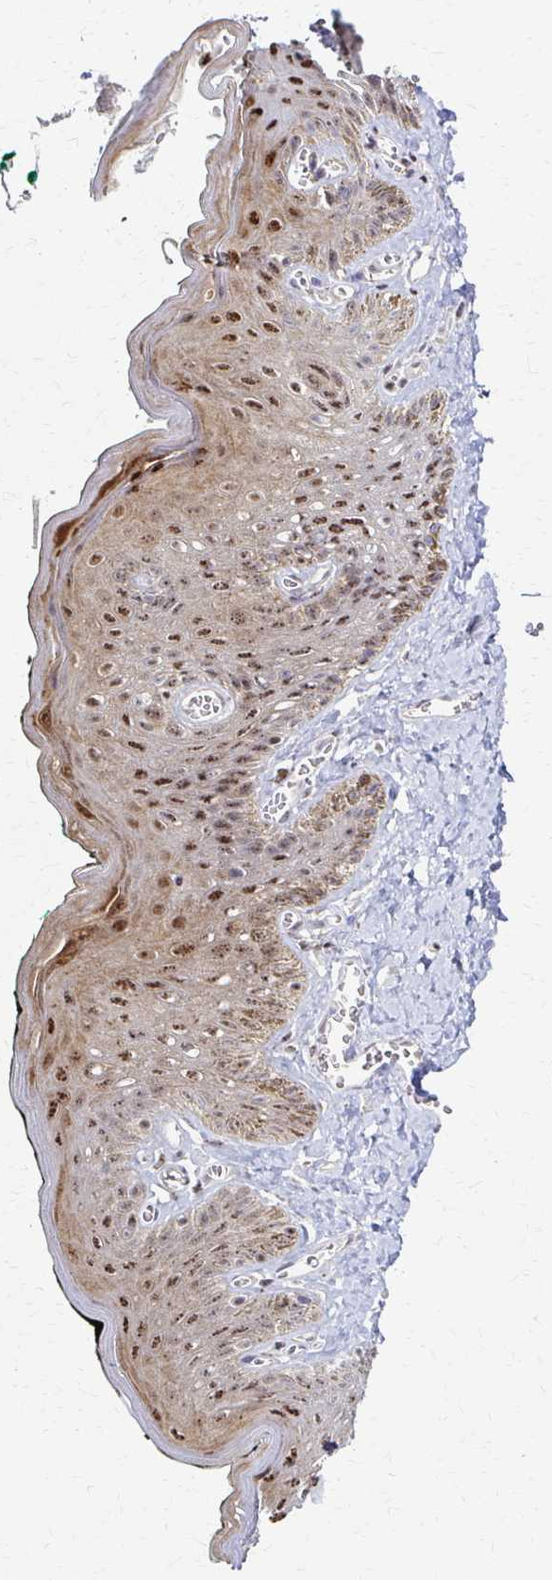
{"staining": {"intensity": "moderate", "quantity": ">75%", "location": "nuclear"}, "tissue": "skin", "cell_type": "Epidermal cells", "image_type": "normal", "snomed": [{"axis": "morphology", "description": "Normal tissue, NOS"}, {"axis": "topography", "description": "Vulva"}, {"axis": "topography", "description": "Peripheral nerve tissue"}], "caption": "Skin stained with immunohistochemistry displays moderate nuclear positivity in about >75% of epidermal cells.", "gene": "PSMD7", "patient": {"sex": "female", "age": 66}}